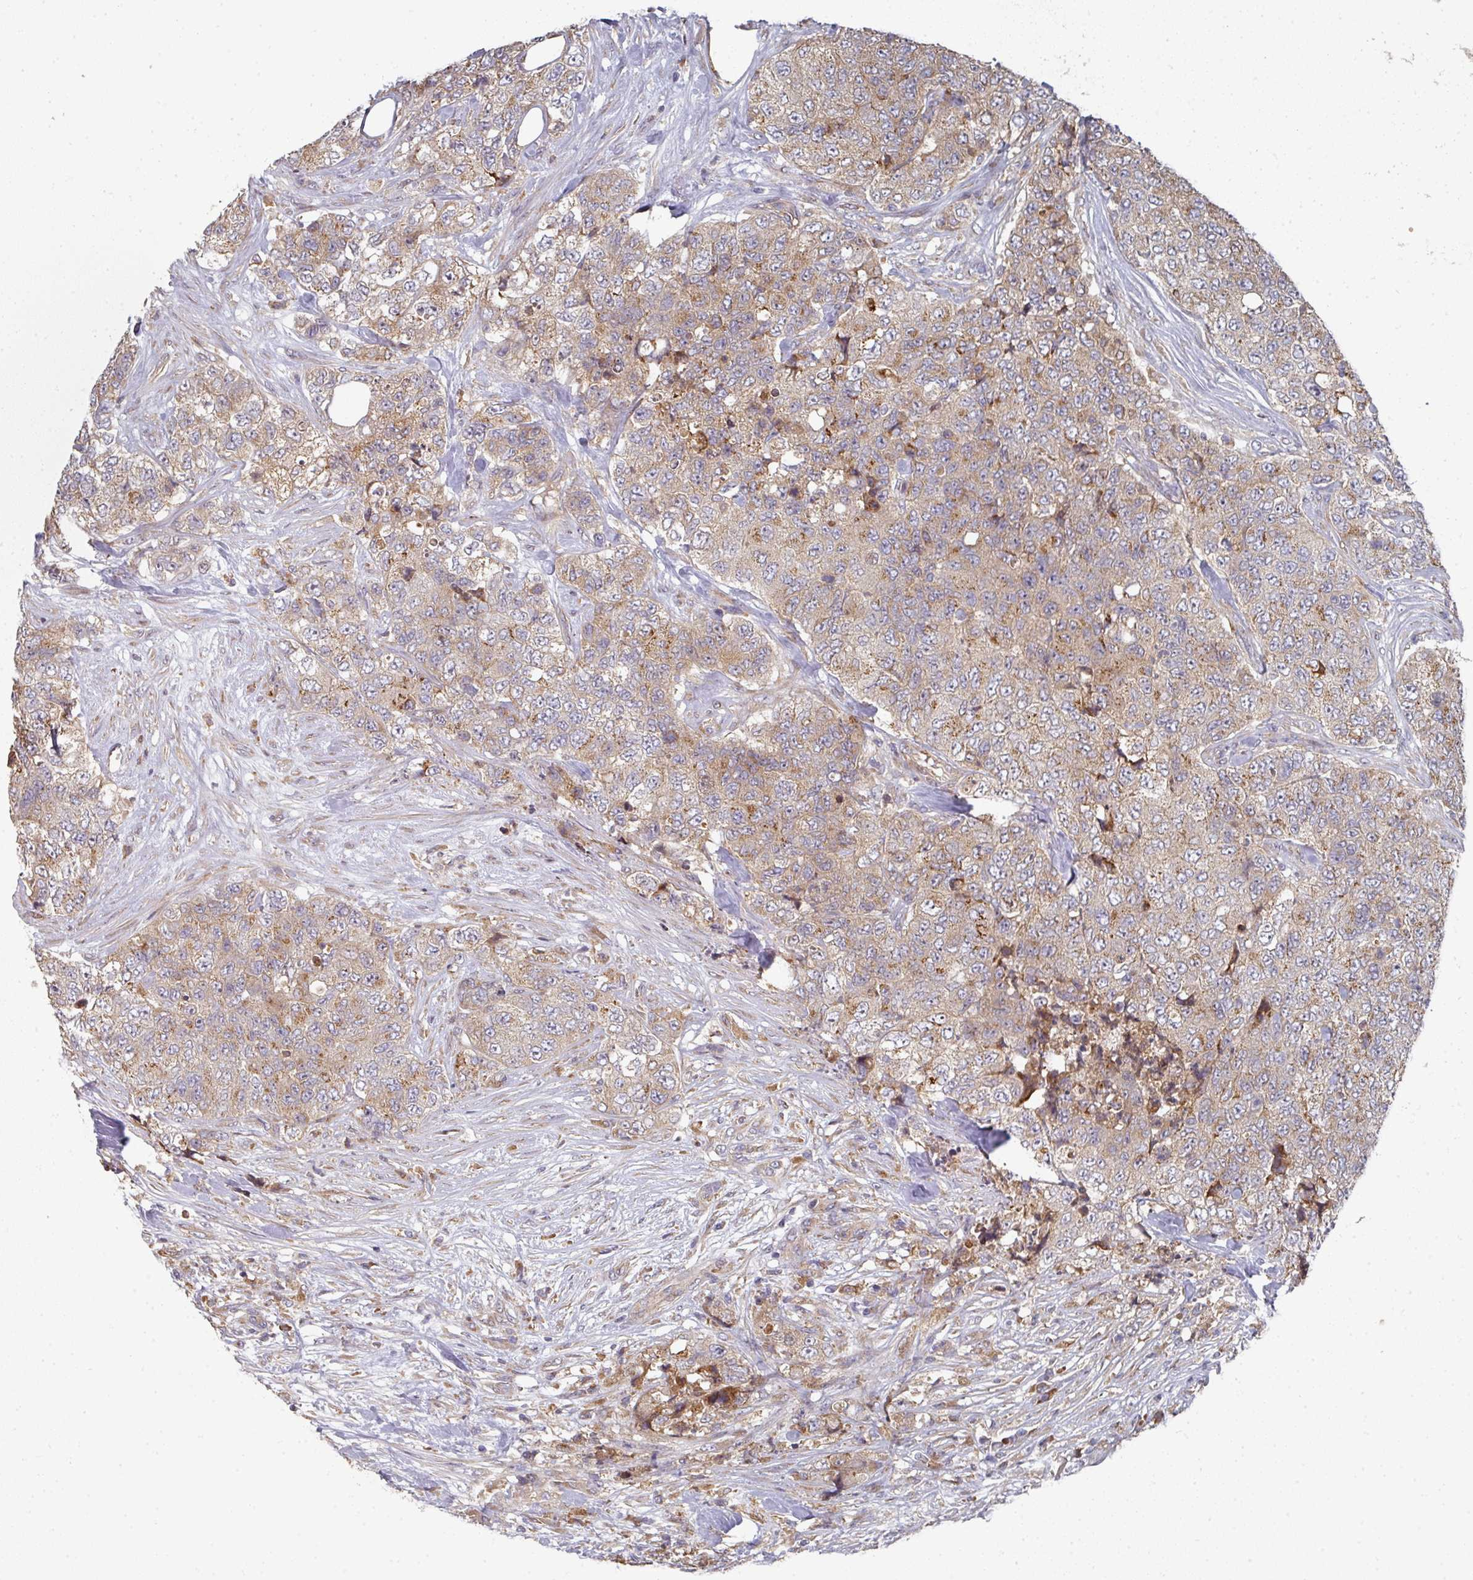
{"staining": {"intensity": "moderate", "quantity": "25%-75%", "location": "cytoplasmic/membranous"}, "tissue": "urothelial cancer", "cell_type": "Tumor cells", "image_type": "cancer", "snomed": [{"axis": "morphology", "description": "Urothelial carcinoma, High grade"}, {"axis": "topography", "description": "Urinary bladder"}], "caption": "Protein expression analysis of urothelial carcinoma (high-grade) exhibits moderate cytoplasmic/membranous staining in about 25%-75% of tumor cells. The staining was performed using DAB (3,3'-diaminobenzidine), with brown indicating positive protein expression. Nuclei are stained blue with hematoxylin.", "gene": "EDEM2", "patient": {"sex": "female", "age": 78}}